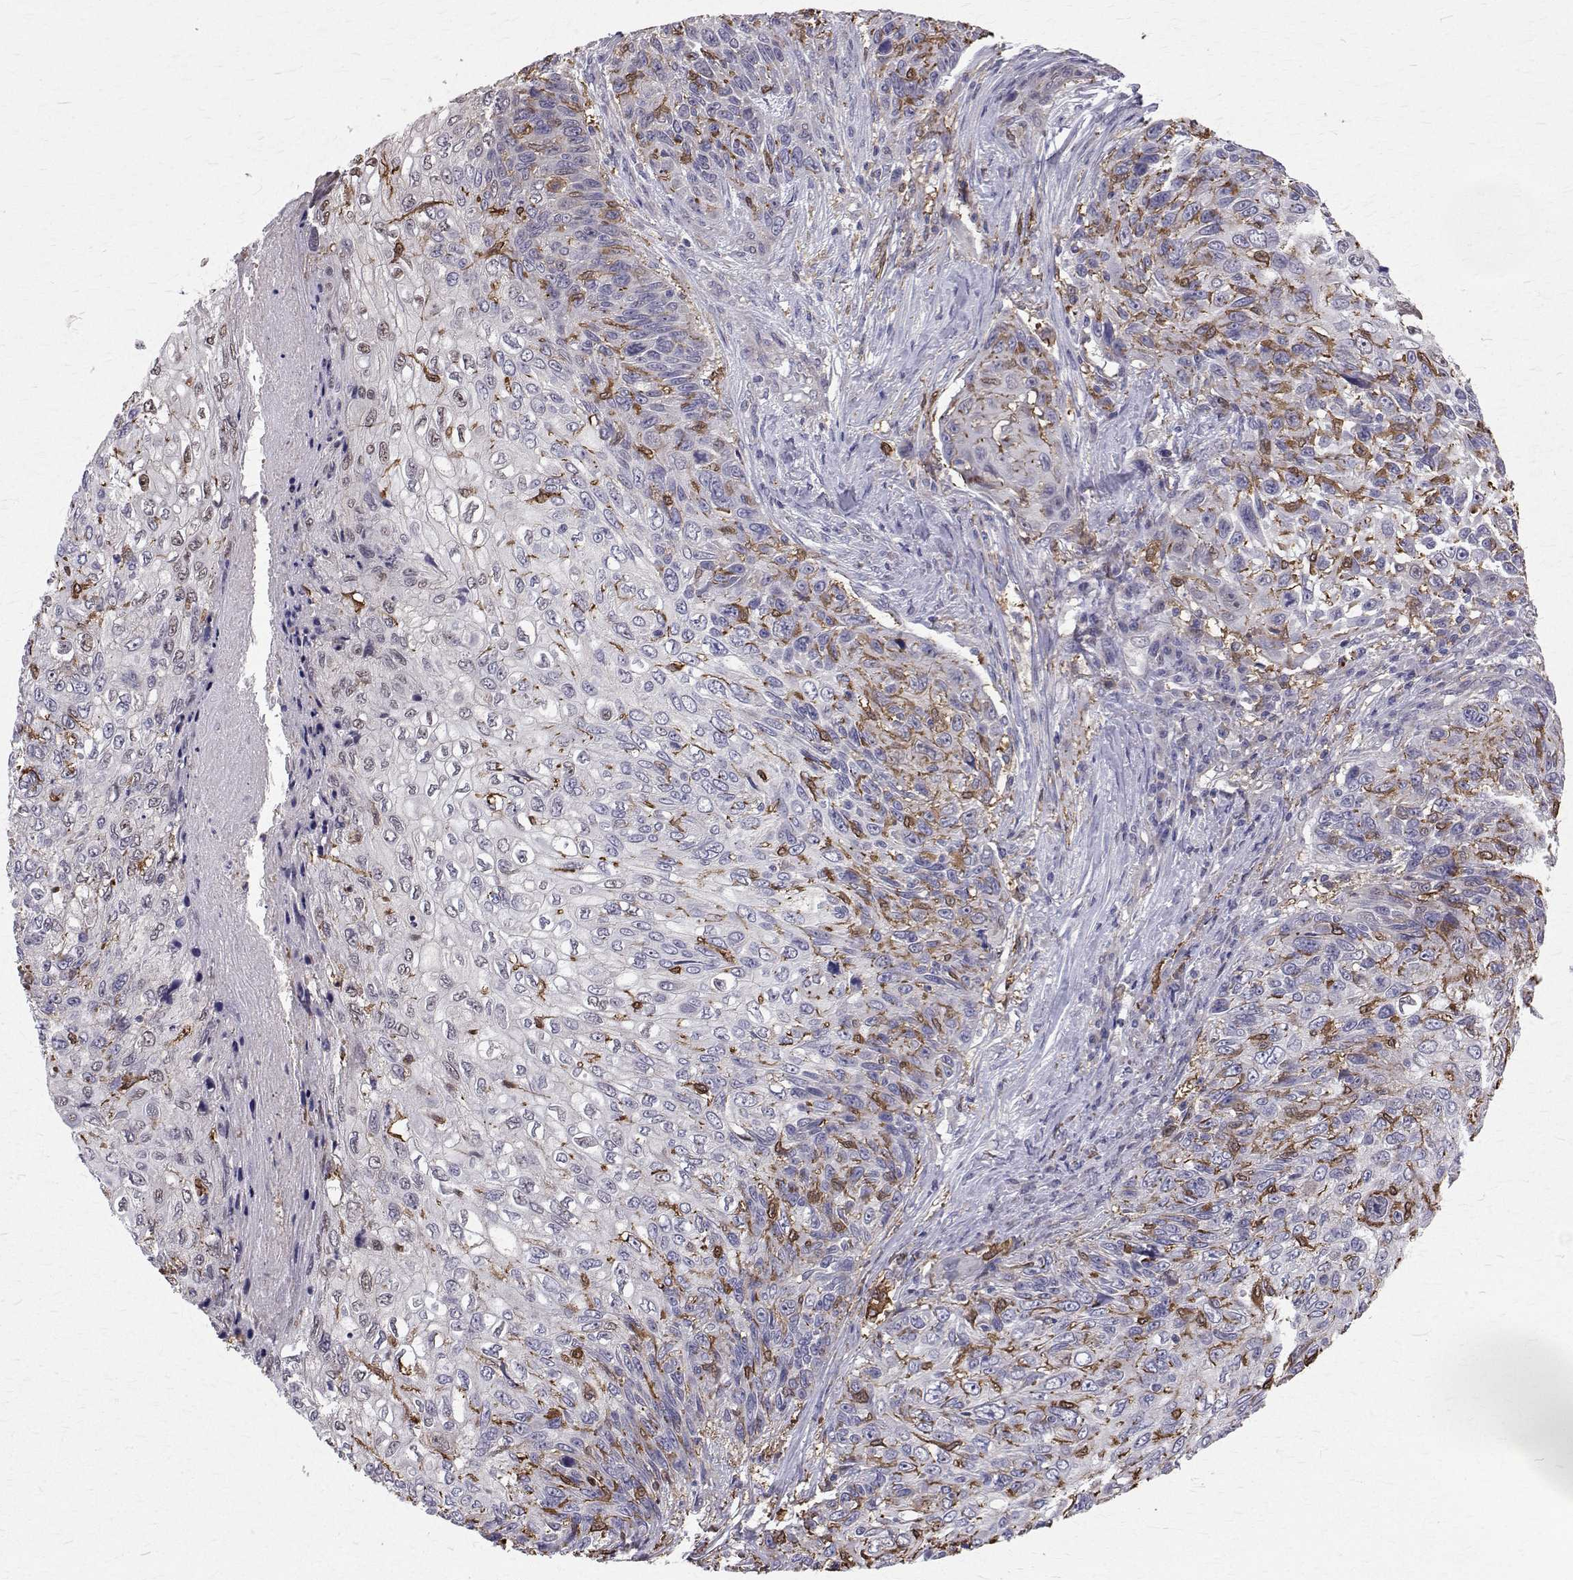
{"staining": {"intensity": "moderate", "quantity": "<25%", "location": "cytoplasmic/membranous,nuclear"}, "tissue": "skin cancer", "cell_type": "Tumor cells", "image_type": "cancer", "snomed": [{"axis": "morphology", "description": "Squamous cell carcinoma, NOS"}, {"axis": "topography", "description": "Skin"}], "caption": "A low amount of moderate cytoplasmic/membranous and nuclear expression is identified in approximately <25% of tumor cells in skin cancer (squamous cell carcinoma) tissue.", "gene": "CCDC89", "patient": {"sex": "male", "age": 92}}